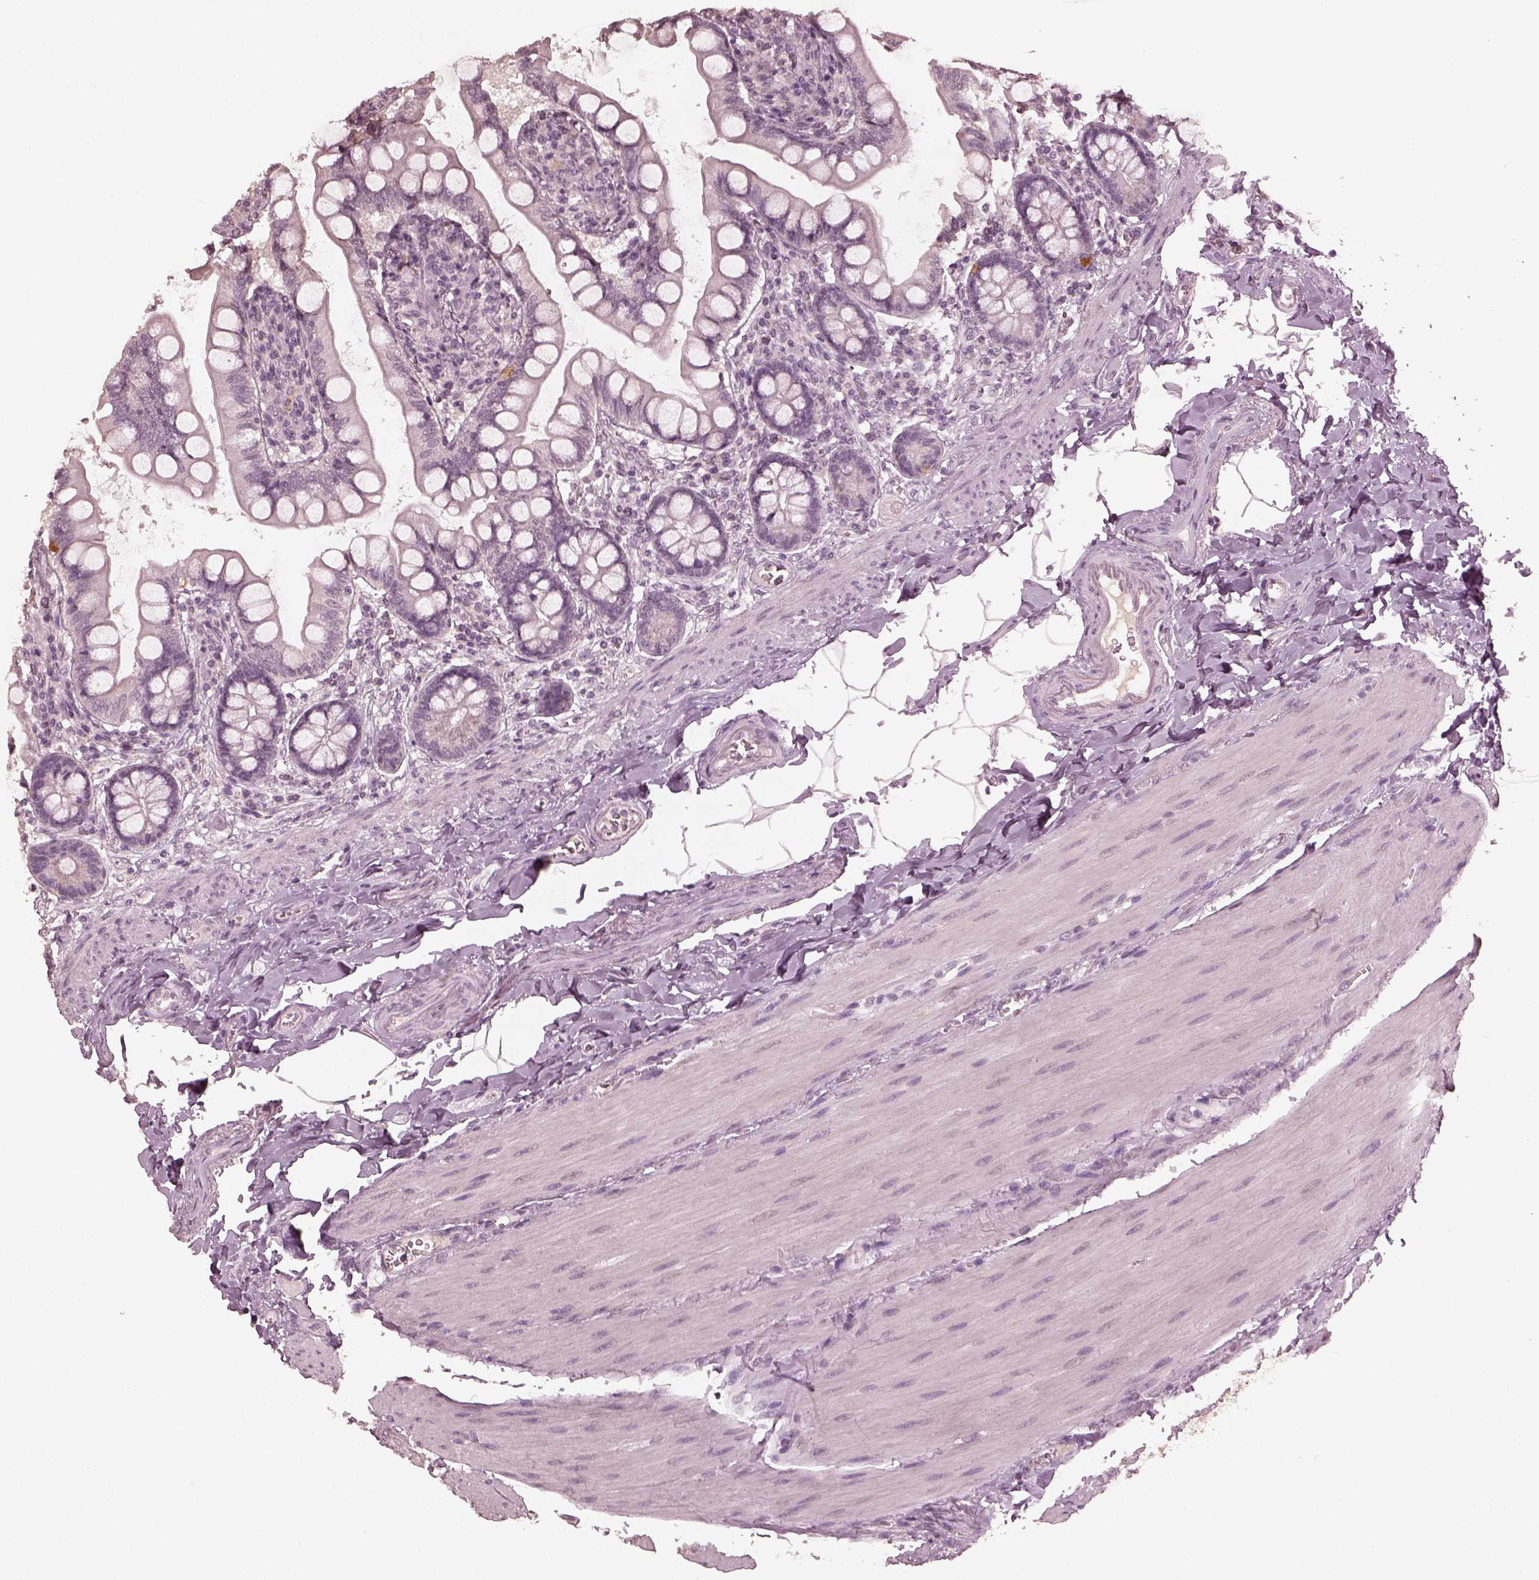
{"staining": {"intensity": "moderate", "quantity": "<25%", "location": "cytoplasmic/membranous"}, "tissue": "small intestine", "cell_type": "Glandular cells", "image_type": "normal", "snomed": [{"axis": "morphology", "description": "Normal tissue, NOS"}, {"axis": "topography", "description": "Small intestine"}], "caption": "Brown immunohistochemical staining in unremarkable small intestine exhibits moderate cytoplasmic/membranous expression in approximately <25% of glandular cells.", "gene": "KRT79", "patient": {"sex": "female", "age": 56}}